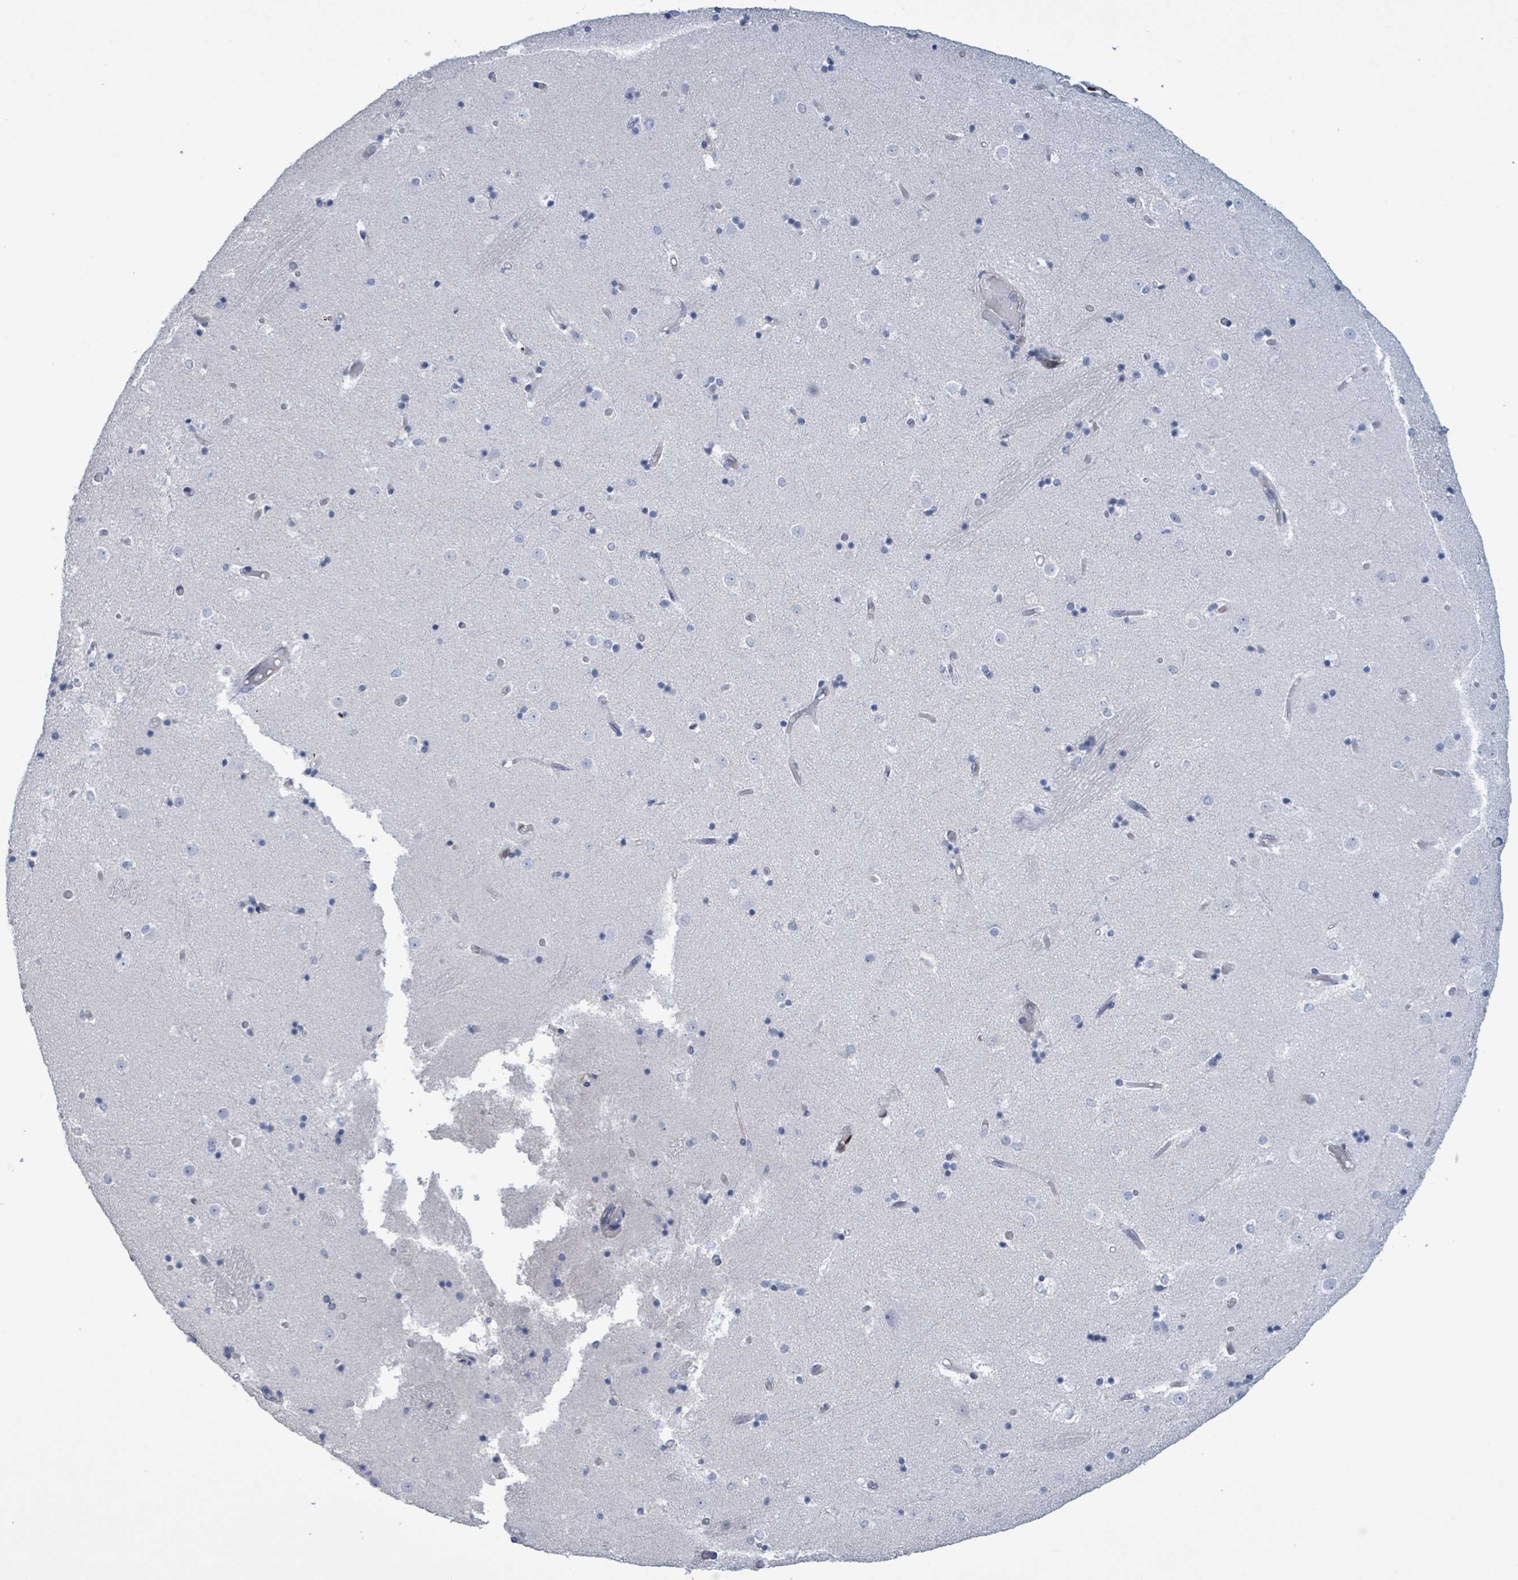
{"staining": {"intensity": "negative", "quantity": "none", "location": "none"}, "tissue": "caudate", "cell_type": "Glial cells", "image_type": "normal", "snomed": [{"axis": "morphology", "description": "Normal tissue, NOS"}, {"axis": "topography", "description": "Lateral ventricle wall"}], "caption": "A photomicrograph of human caudate is negative for staining in glial cells. (Stains: DAB IHC with hematoxylin counter stain, Microscopy: brightfield microscopy at high magnification).", "gene": "CT45A10", "patient": {"sex": "female", "age": 52}}